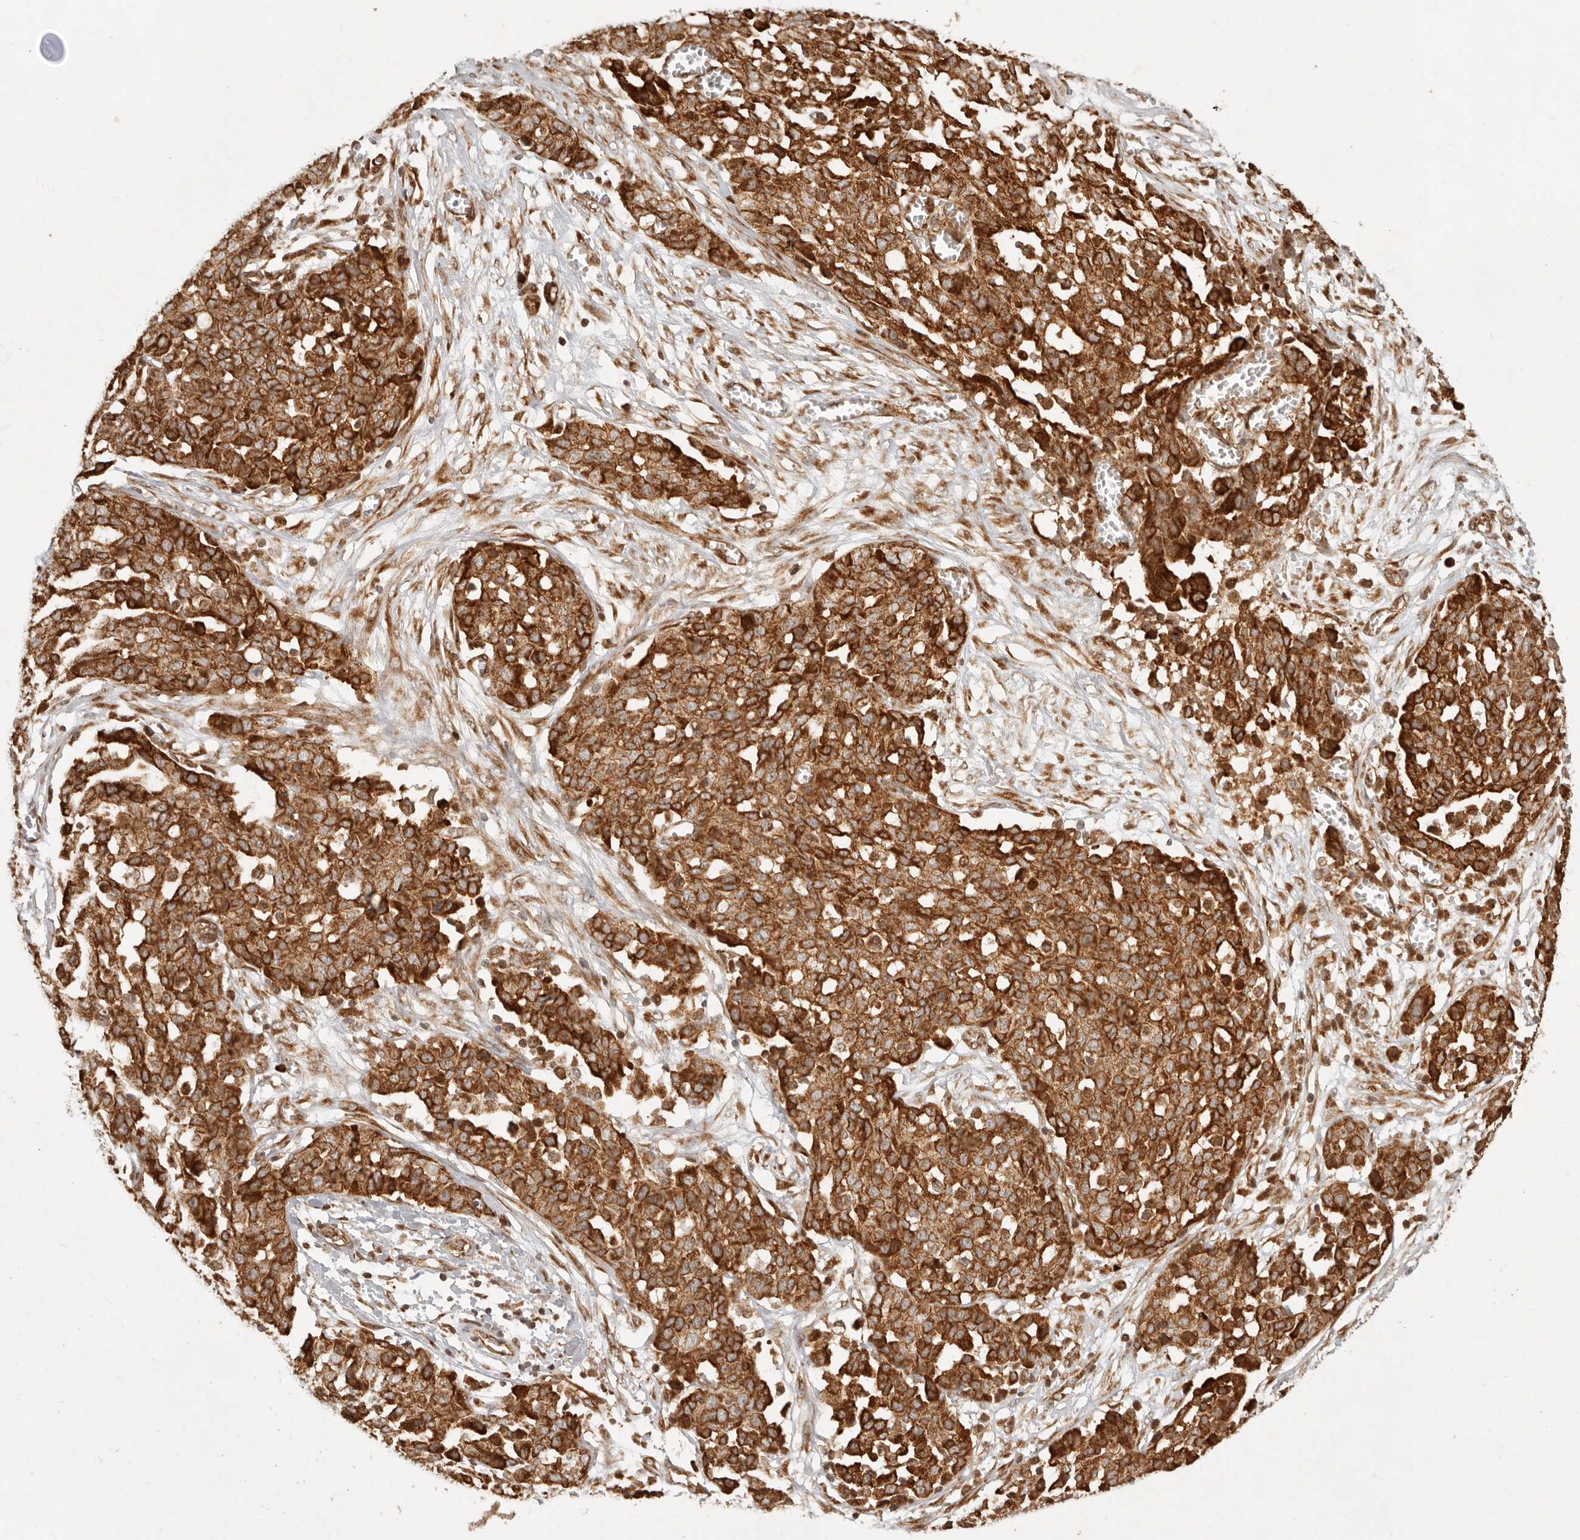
{"staining": {"intensity": "strong", "quantity": ">75%", "location": "cytoplasmic/membranous"}, "tissue": "ovarian cancer", "cell_type": "Tumor cells", "image_type": "cancer", "snomed": [{"axis": "morphology", "description": "Cystadenocarcinoma, serous, NOS"}, {"axis": "topography", "description": "Soft tissue"}, {"axis": "topography", "description": "Ovary"}], "caption": "Human ovarian cancer stained with a brown dye demonstrates strong cytoplasmic/membranous positive expression in about >75% of tumor cells.", "gene": "KLHL38", "patient": {"sex": "female", "age": 57}}